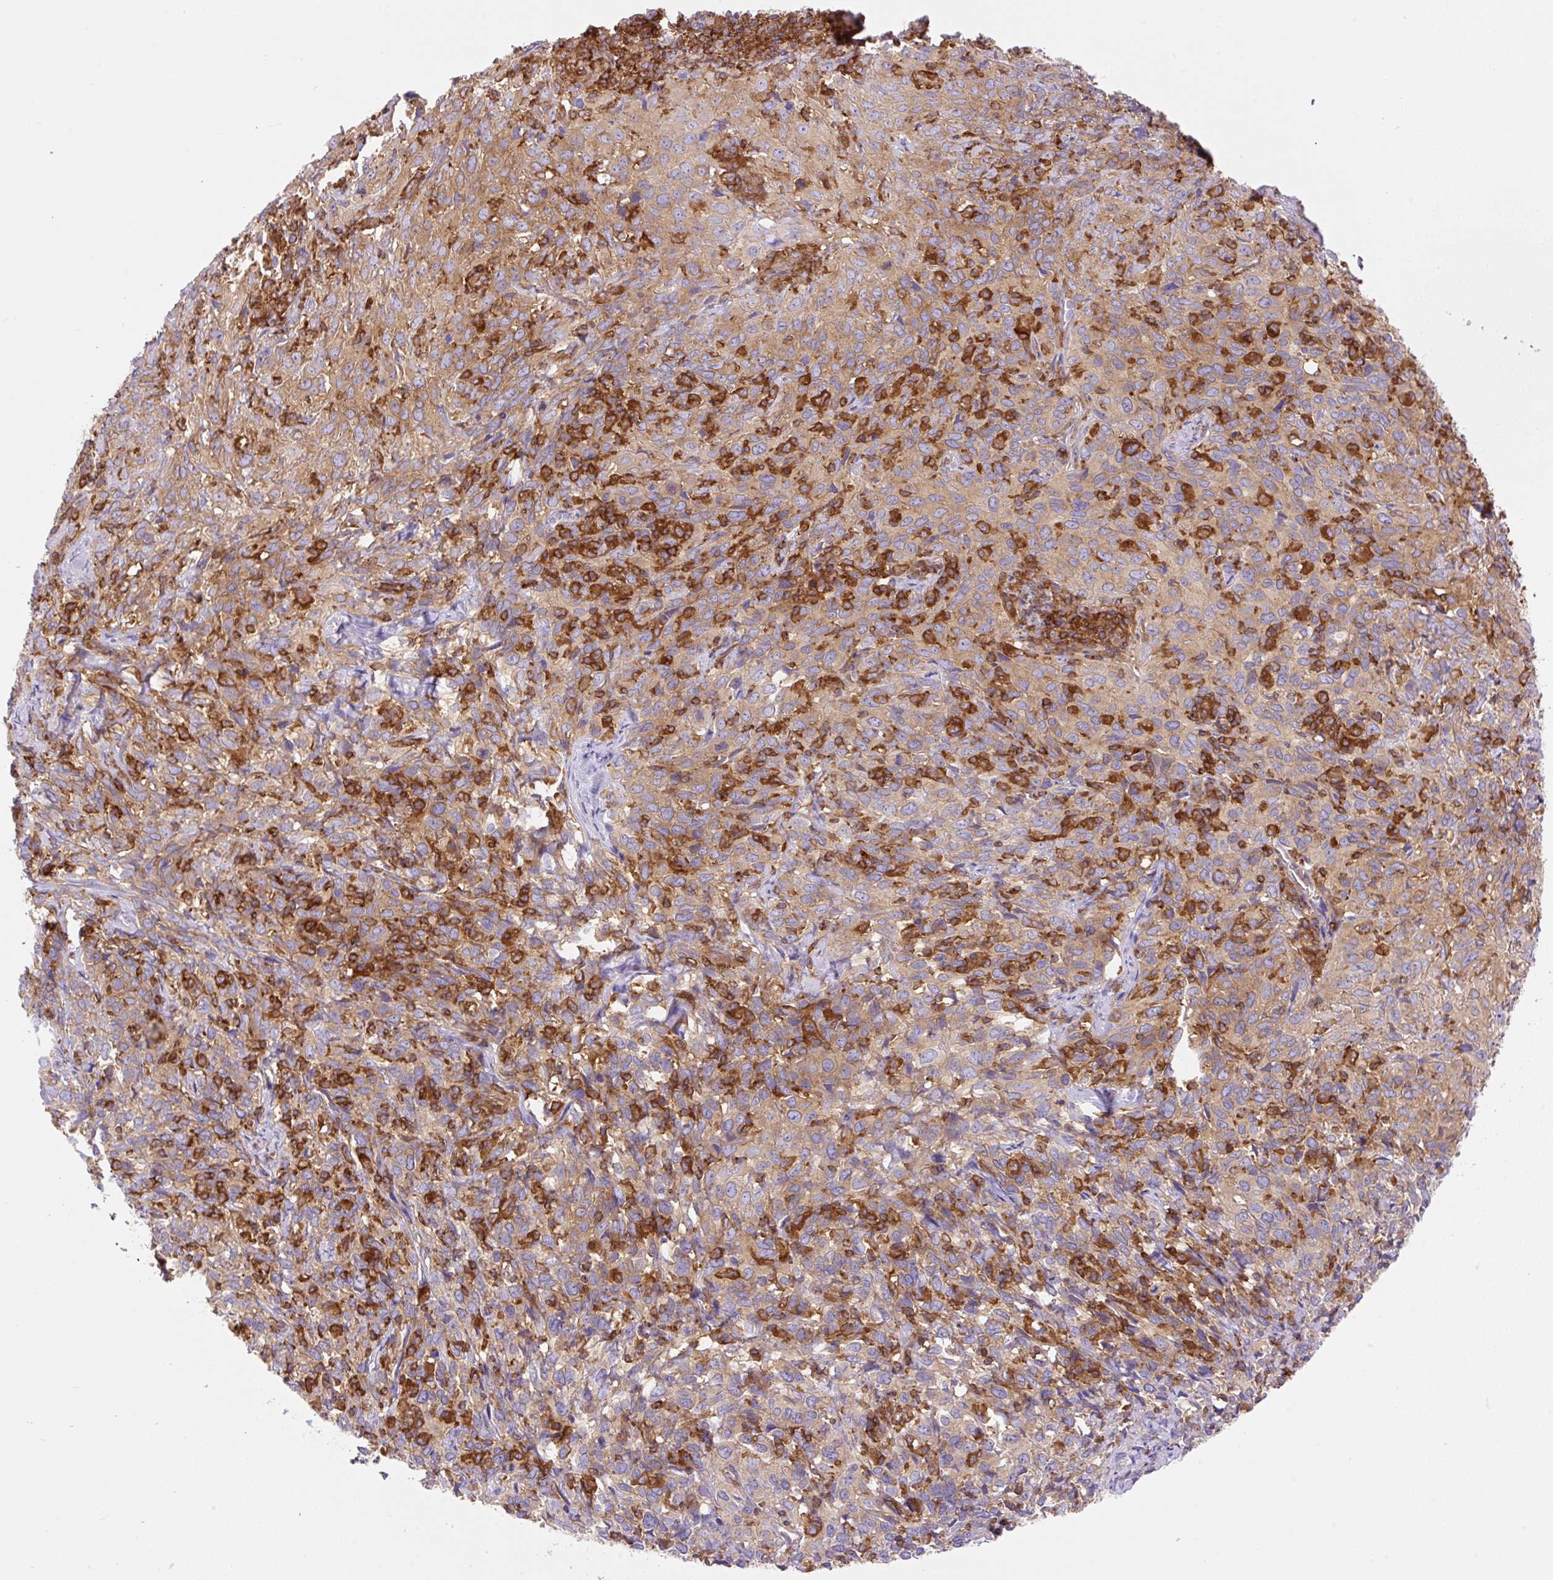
{"staining": {"intensity": "moderate", "quantity": ">75%", "location": "cytoplasmic/membranous"}, "tissue": "cervical cancer", "cell_type": "Tumor cells", "image_type": "cancer", "snomed": [{"axis": "morphology", "description": "Squamous cell carcinoma, NOS"}, {"axis": "topography", "description": "Cervix"}], "caption": "Immunohistochemistry (IHC) photomicrograph of neoplastic tissue: human cervical cancer stained using immunohistochemistry reveals medium levels of moderate protein expression localized specifically in the cytoplasmic/membranous of tumor cells, appearing as a cytoplasmic/membranous brown color.", "gene": "DNM2", "patient": {"sex": "female", "age": 51}}